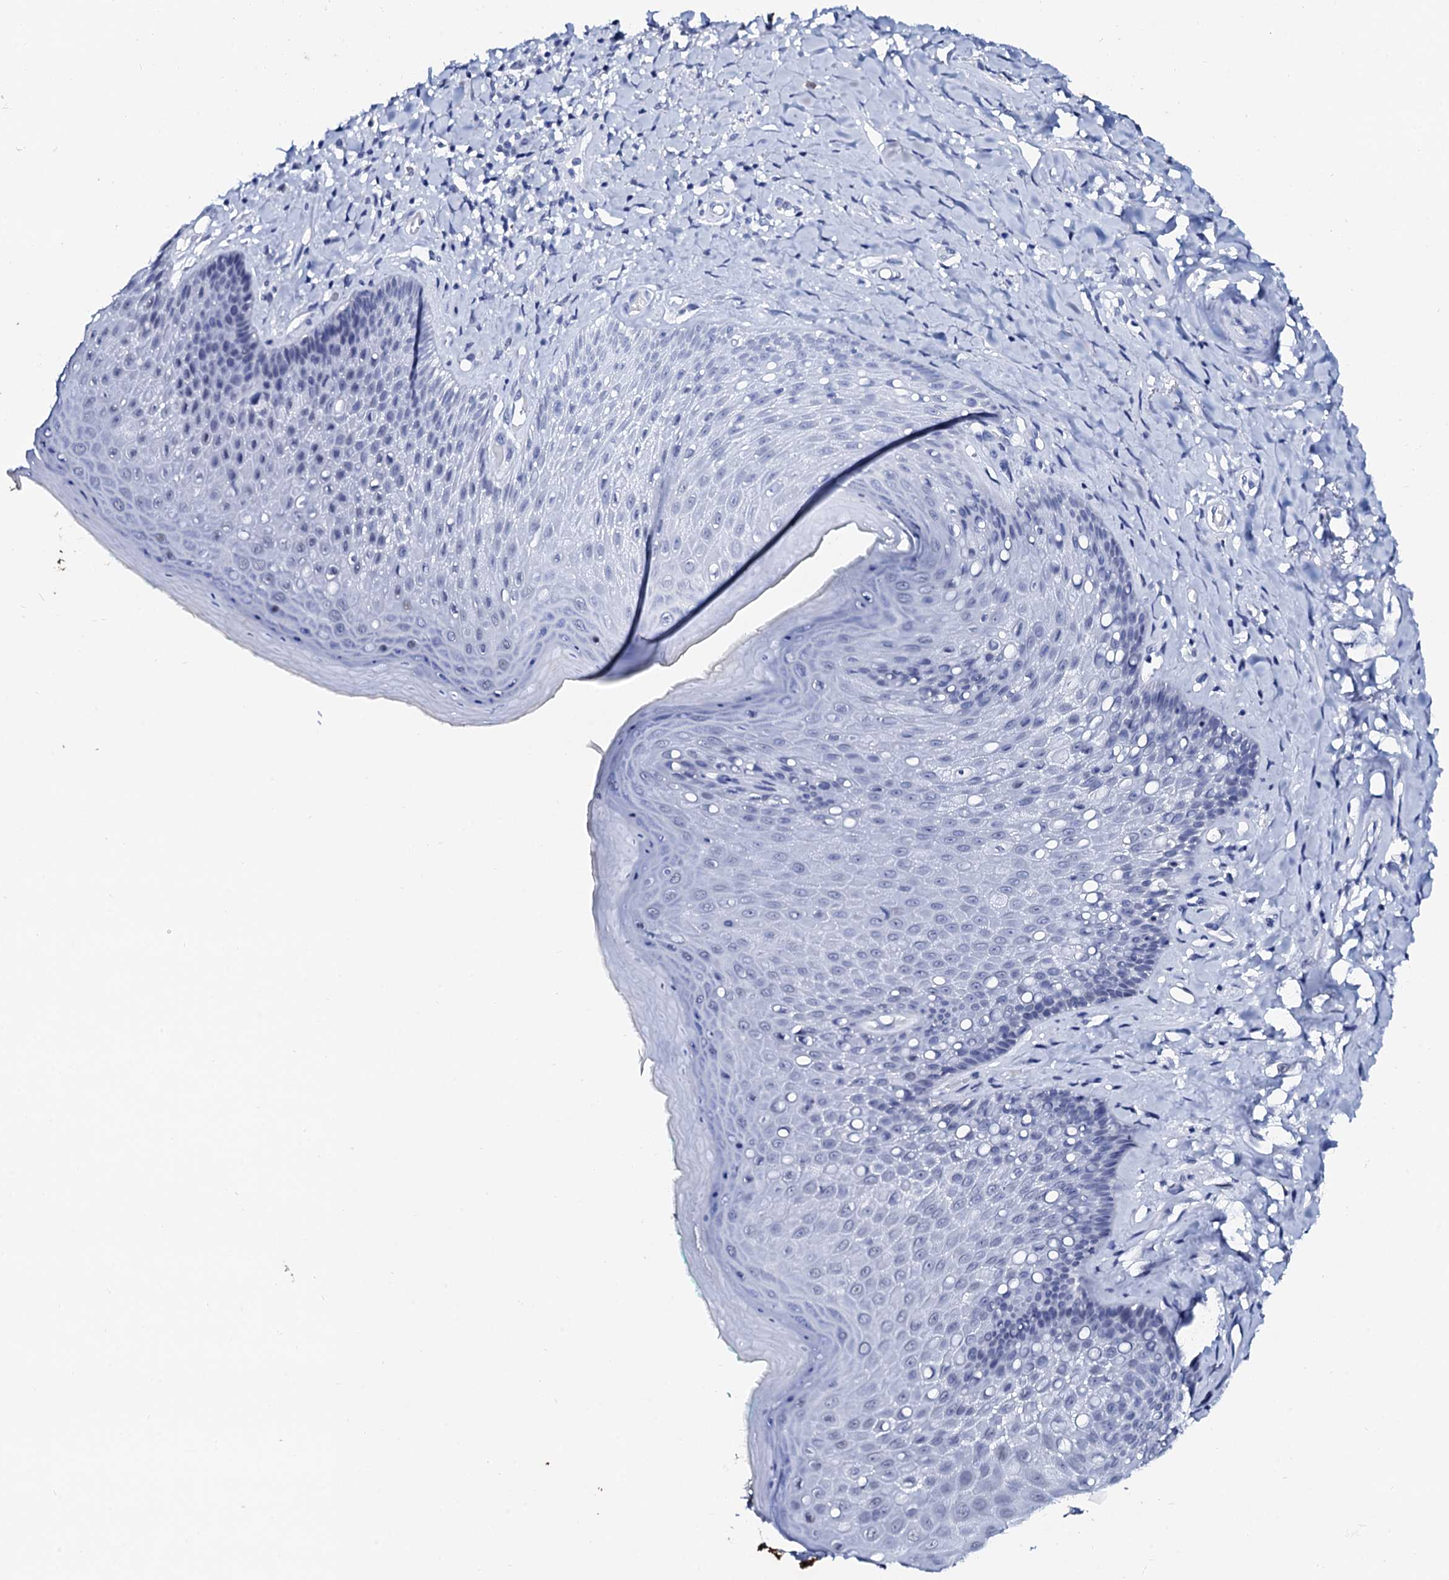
{"staining": {"intensity": "negative", "quantity": "none", "location": "none"}, "tissue": "skin", "cell_type": "Epidermal cells", "image_type": "normal", "snomed": [{"axis": "morphology", "description": "Normal tissue, NOS"}, {"axis": "topography", "description": "Anal"}], "caption": "Epidermal cells are negative for brown protein staining in normal skin. (DAB (3,3'-diaminobenzidine) IHC visualized using brightfield microscopy, high magnification).", "gene": "SPATA19", "patient": {"sex": "male", "age": 78}}